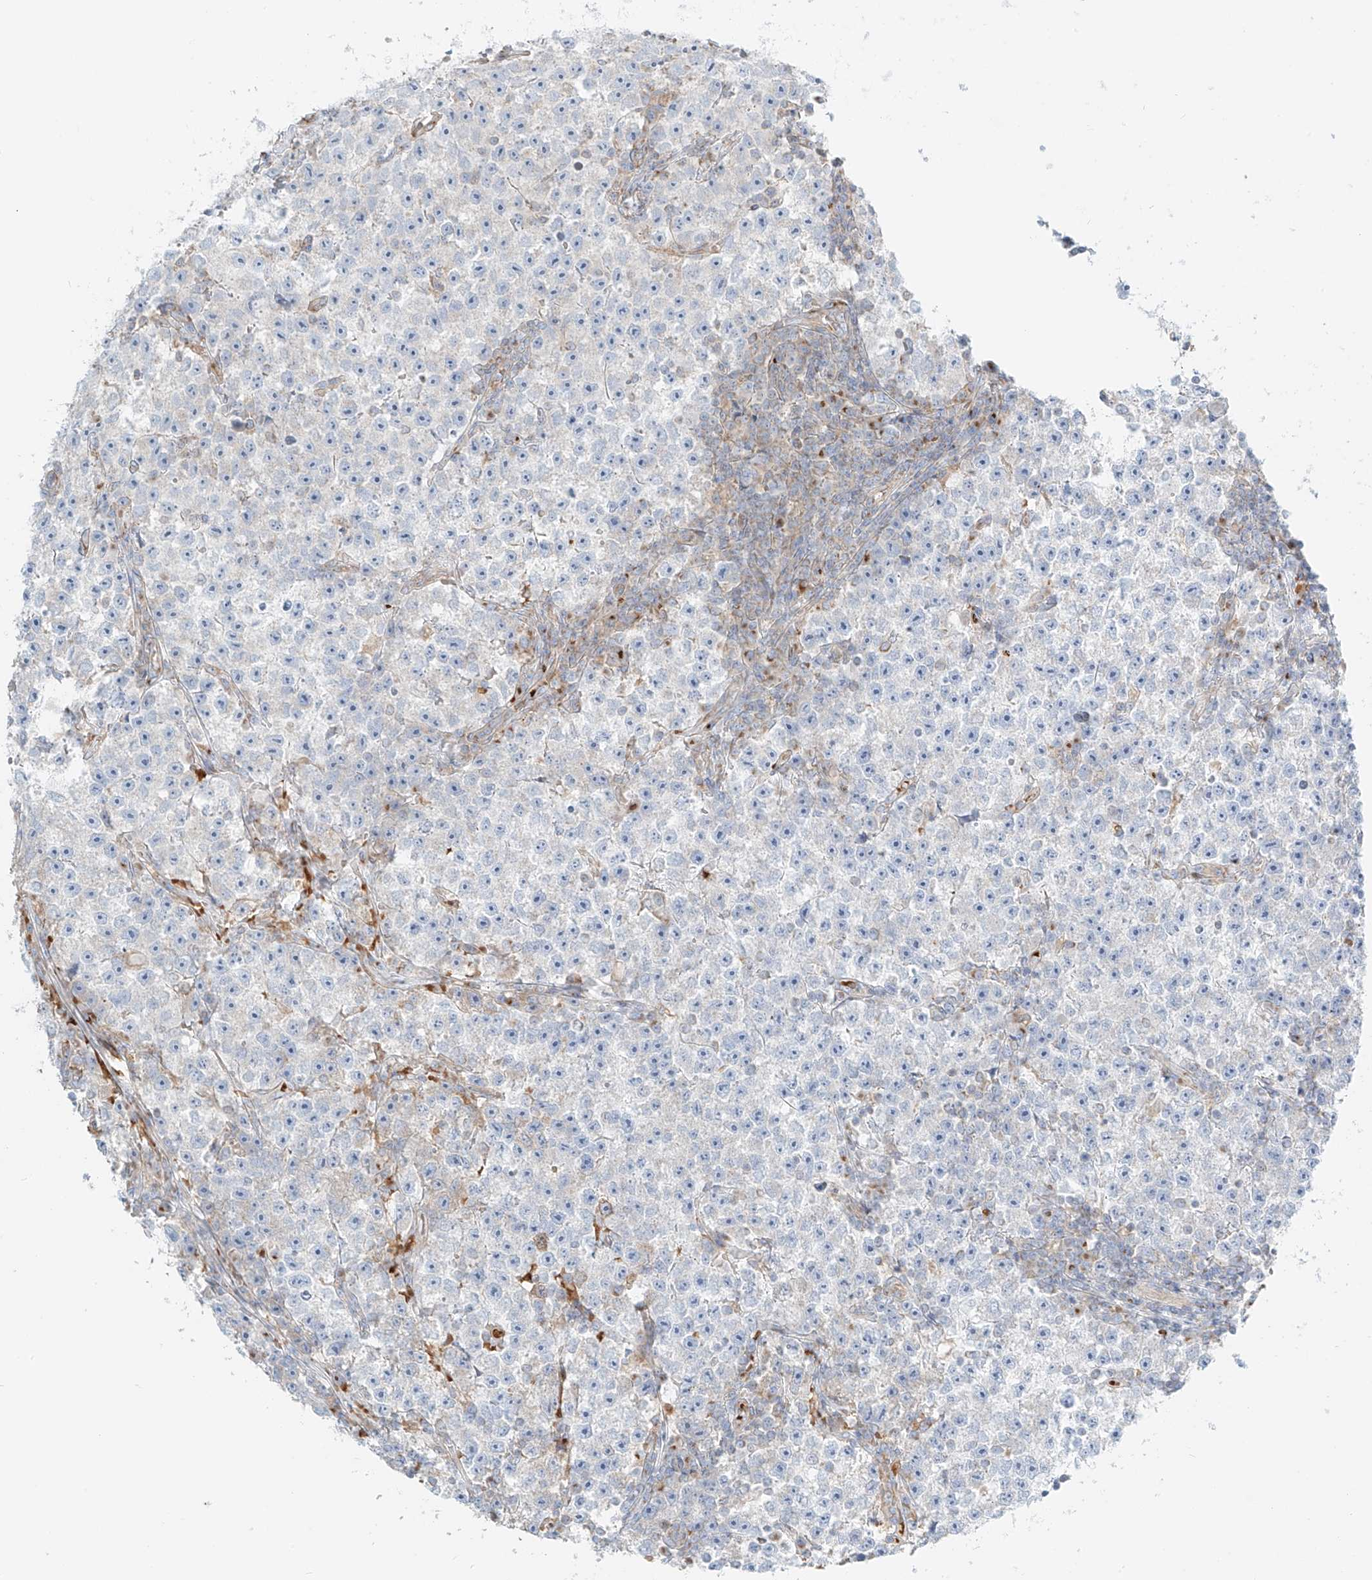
{"staining": {"intensity": "negative", "quantity": "none", "location": "none"}, "tissue": "testis cancer", "cell_type": "Tumor cells", "image_type": "cancer", "snomed": [{"axis": "morphology", "description": "Seminoma, NOS"}, {"axis": "topography", "description": "Testis"}], "caption": "IHC image of neoplastic tissue: human testis seminoma stained with DAB (3,3'-diaminobenzidine) reveals no significant protein staining in tumor cells. Nuclei are stained in blue.", "gene": "EIPR1", "patient": {"sex": "male", "age": 22}}